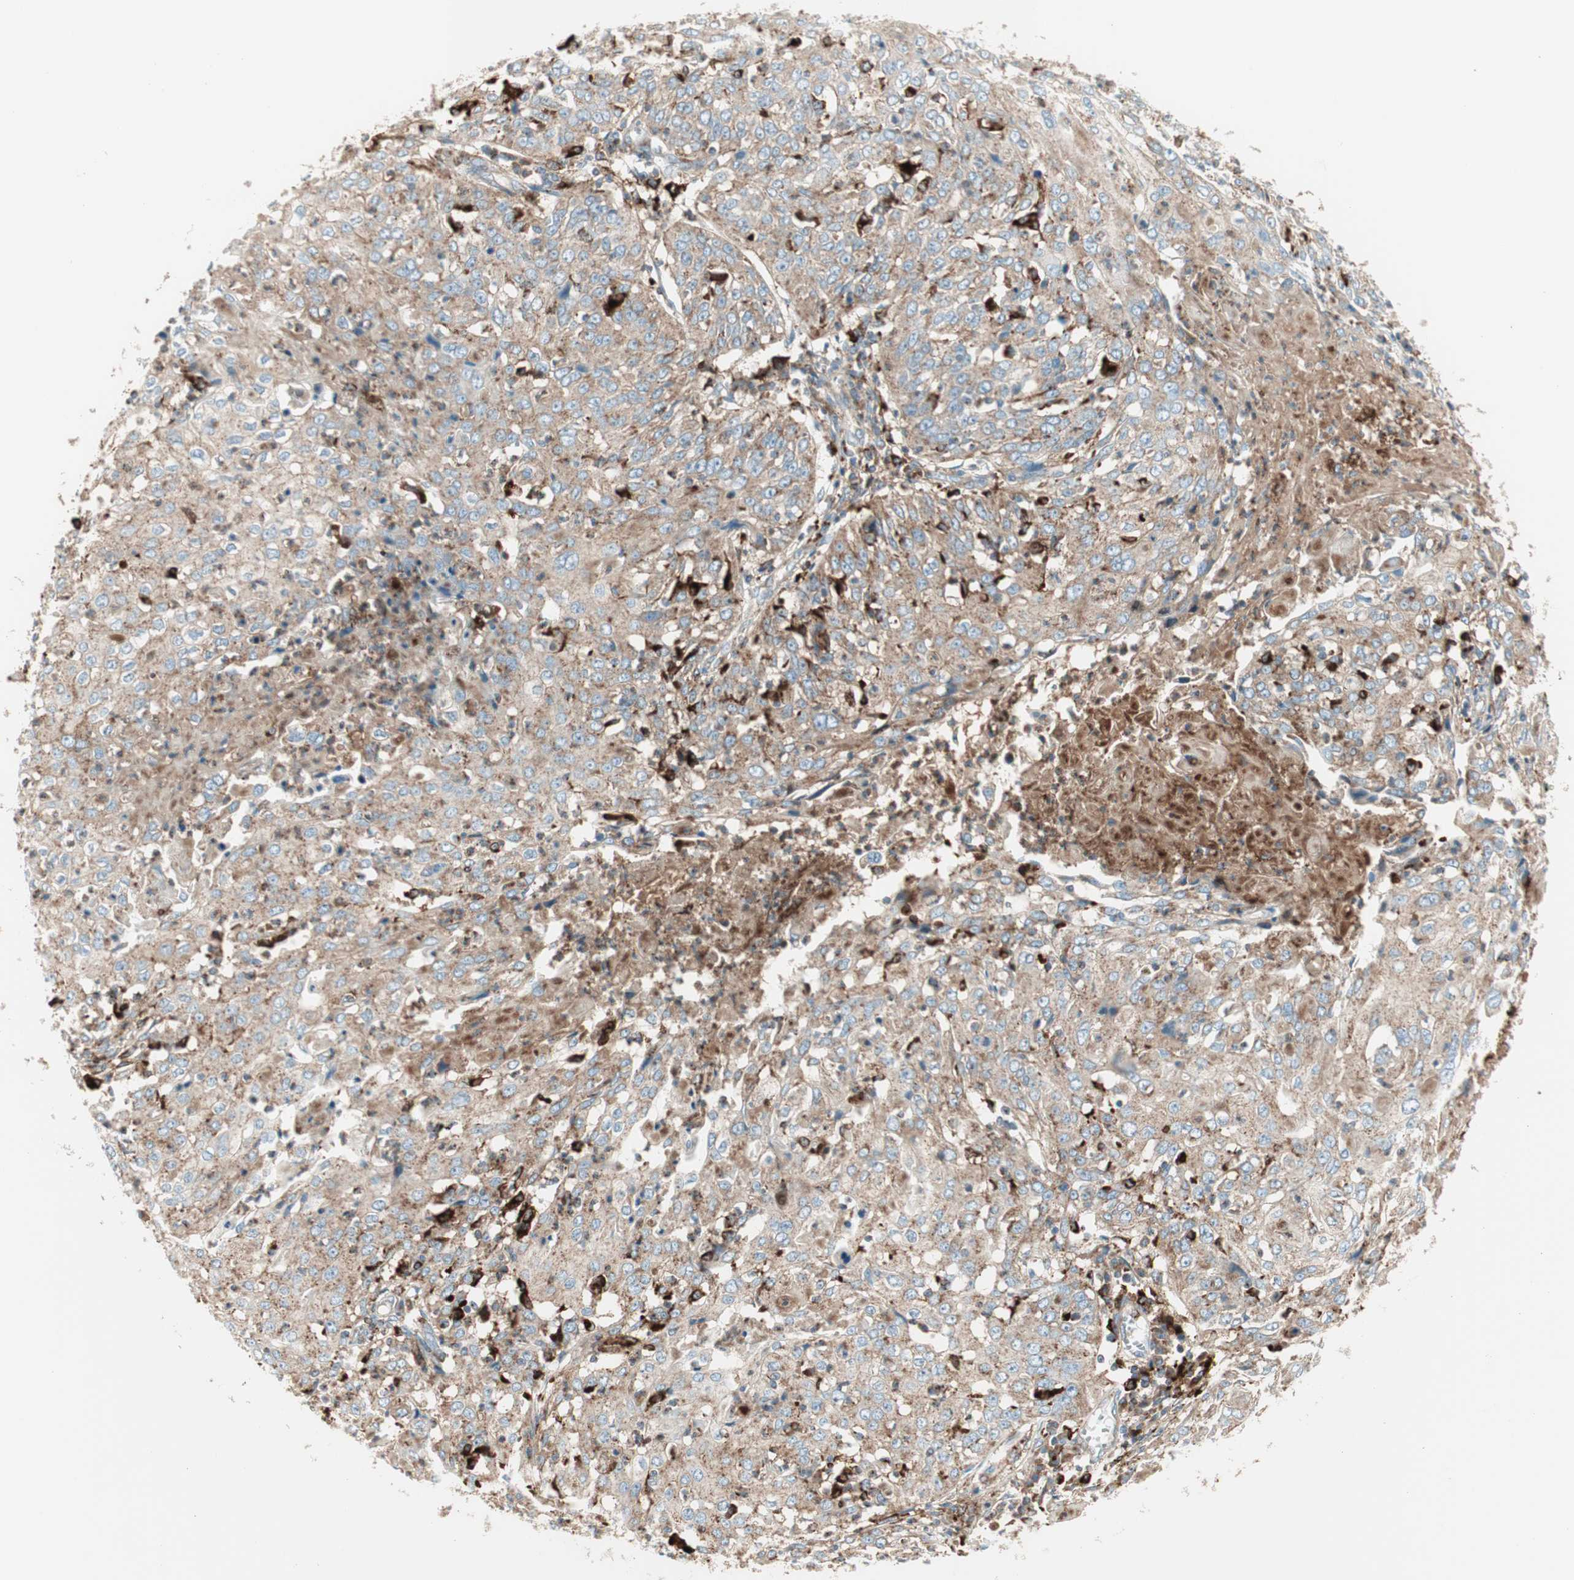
{"staining": {"intensity": "weak", "quantity": ">75%", "location": "cytoplasmic/membranous"}, "tissue": "cervical cancer", "cell_type": "Tumor cells", "image_type": "cancer", "snomed": [{"axis": "morphology", "description": "Squamous cell carcinoma, NOS"}, {"axis": "topography", "description": "Cervix"}], "caption": "This is an image of immunohistochemistry staining of cervical cancer (squamous cell carcinoma), which shows weak expression in the cytoplasmic/membranous of tumor cells.", "gene": "ATP6V1G1", "patient": {"sex": "female", "age": 39}}